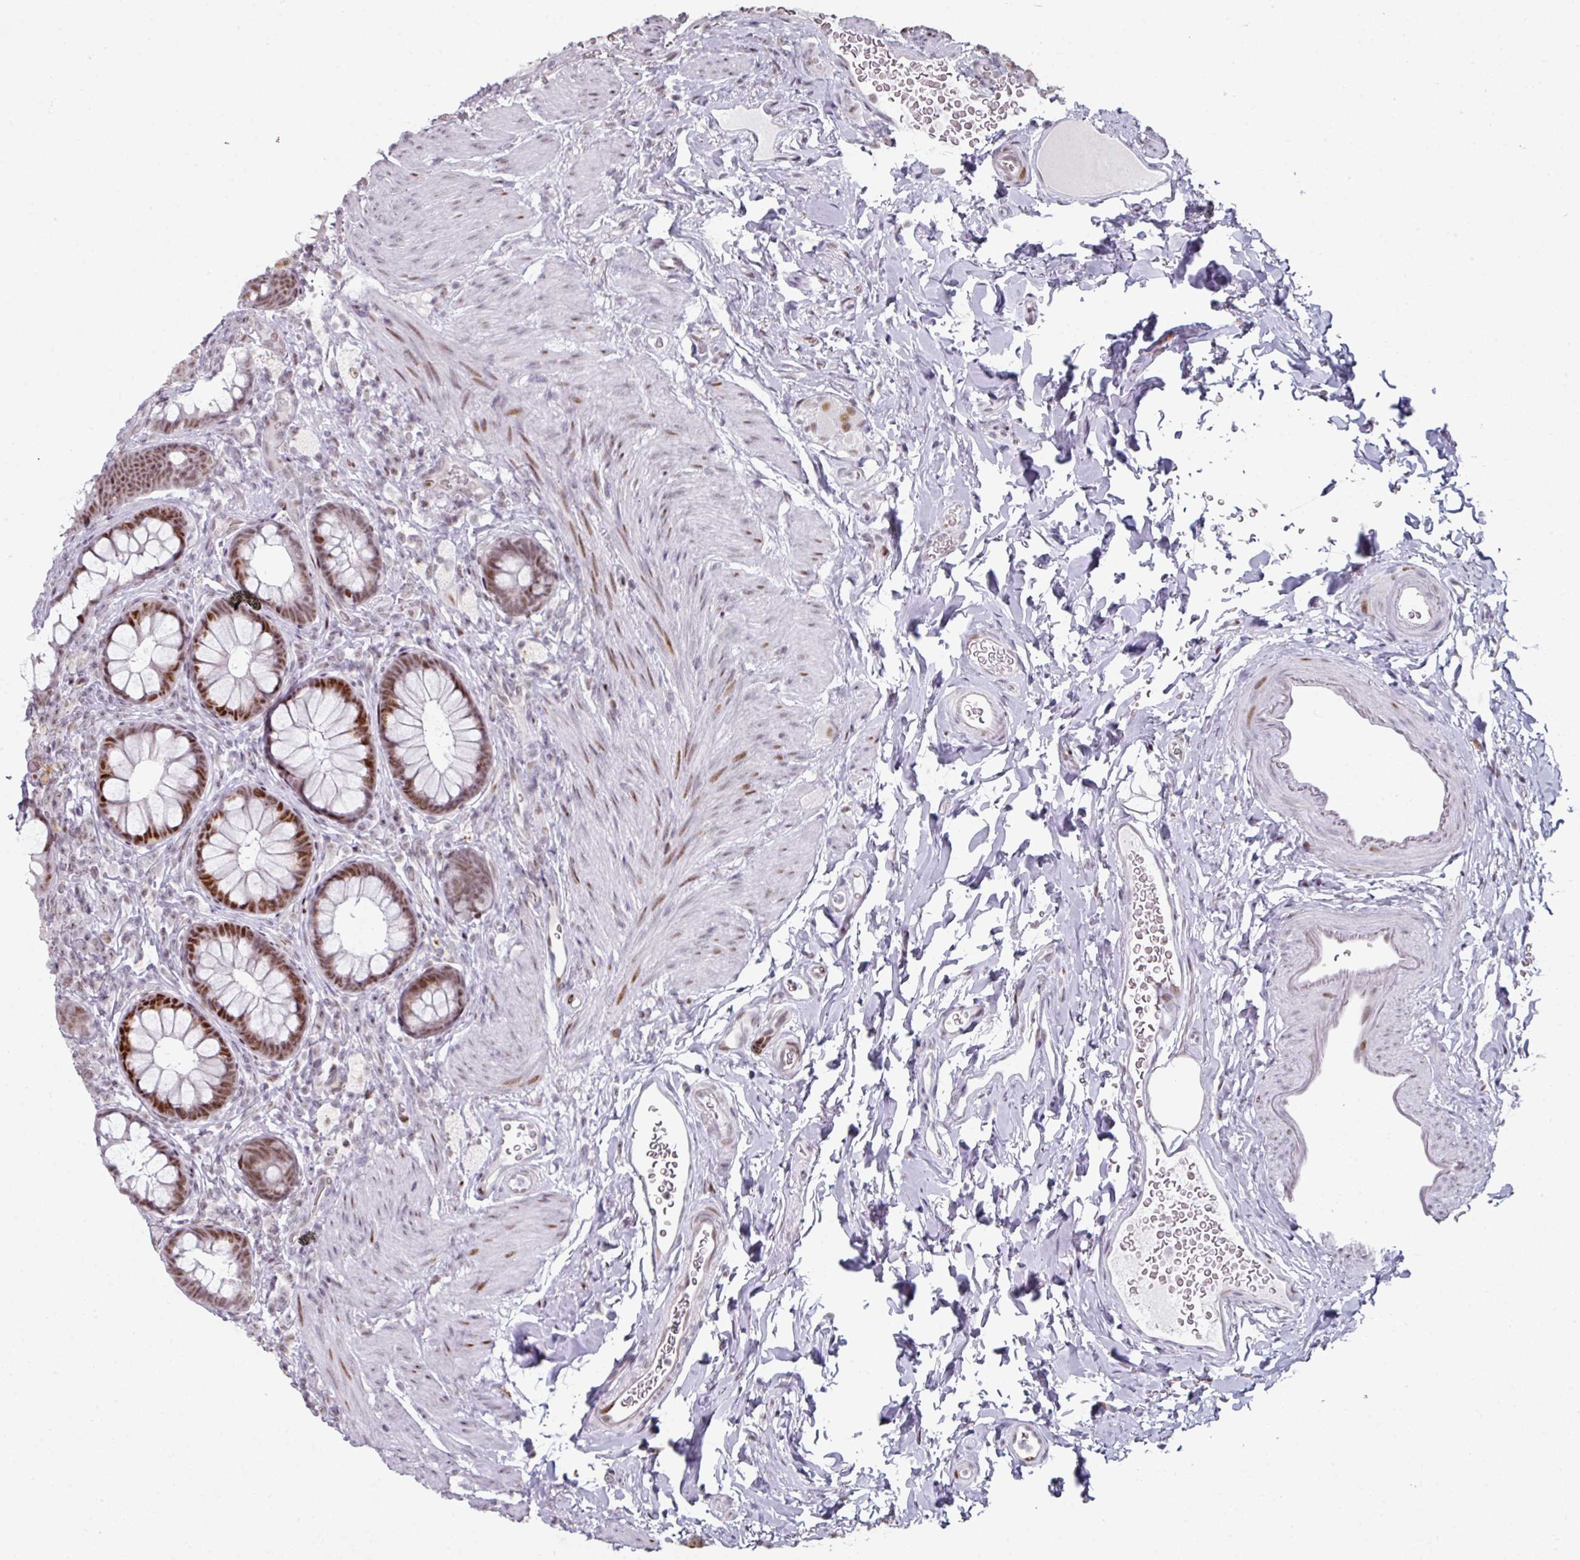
{"staining": {"intensity": "strong", "quantity": ">75%", "location": "nuclear"}, "tissue": "rectum", "cell_type": "Glandular cells", "image_type": "normal", "snomed": [{"axis": "morphology", "description": "Normal tissue, NOS"}, {"axis": "topography", "description": "Rectum"}, {"axis": "topography", "description": "Peripheral nerve tissue"}], "caption": "Protein staining of benign rectum exhibits strong nuclear staining in about >75% of glandular cells. The staining was performed using DAB to visualize the protein expression in brown, while the nuclei were stained in blue with hematoxylin (Magnification: 20x).", "gene": "SF3B5", "patient": {"sex": "female", "age": 69}}